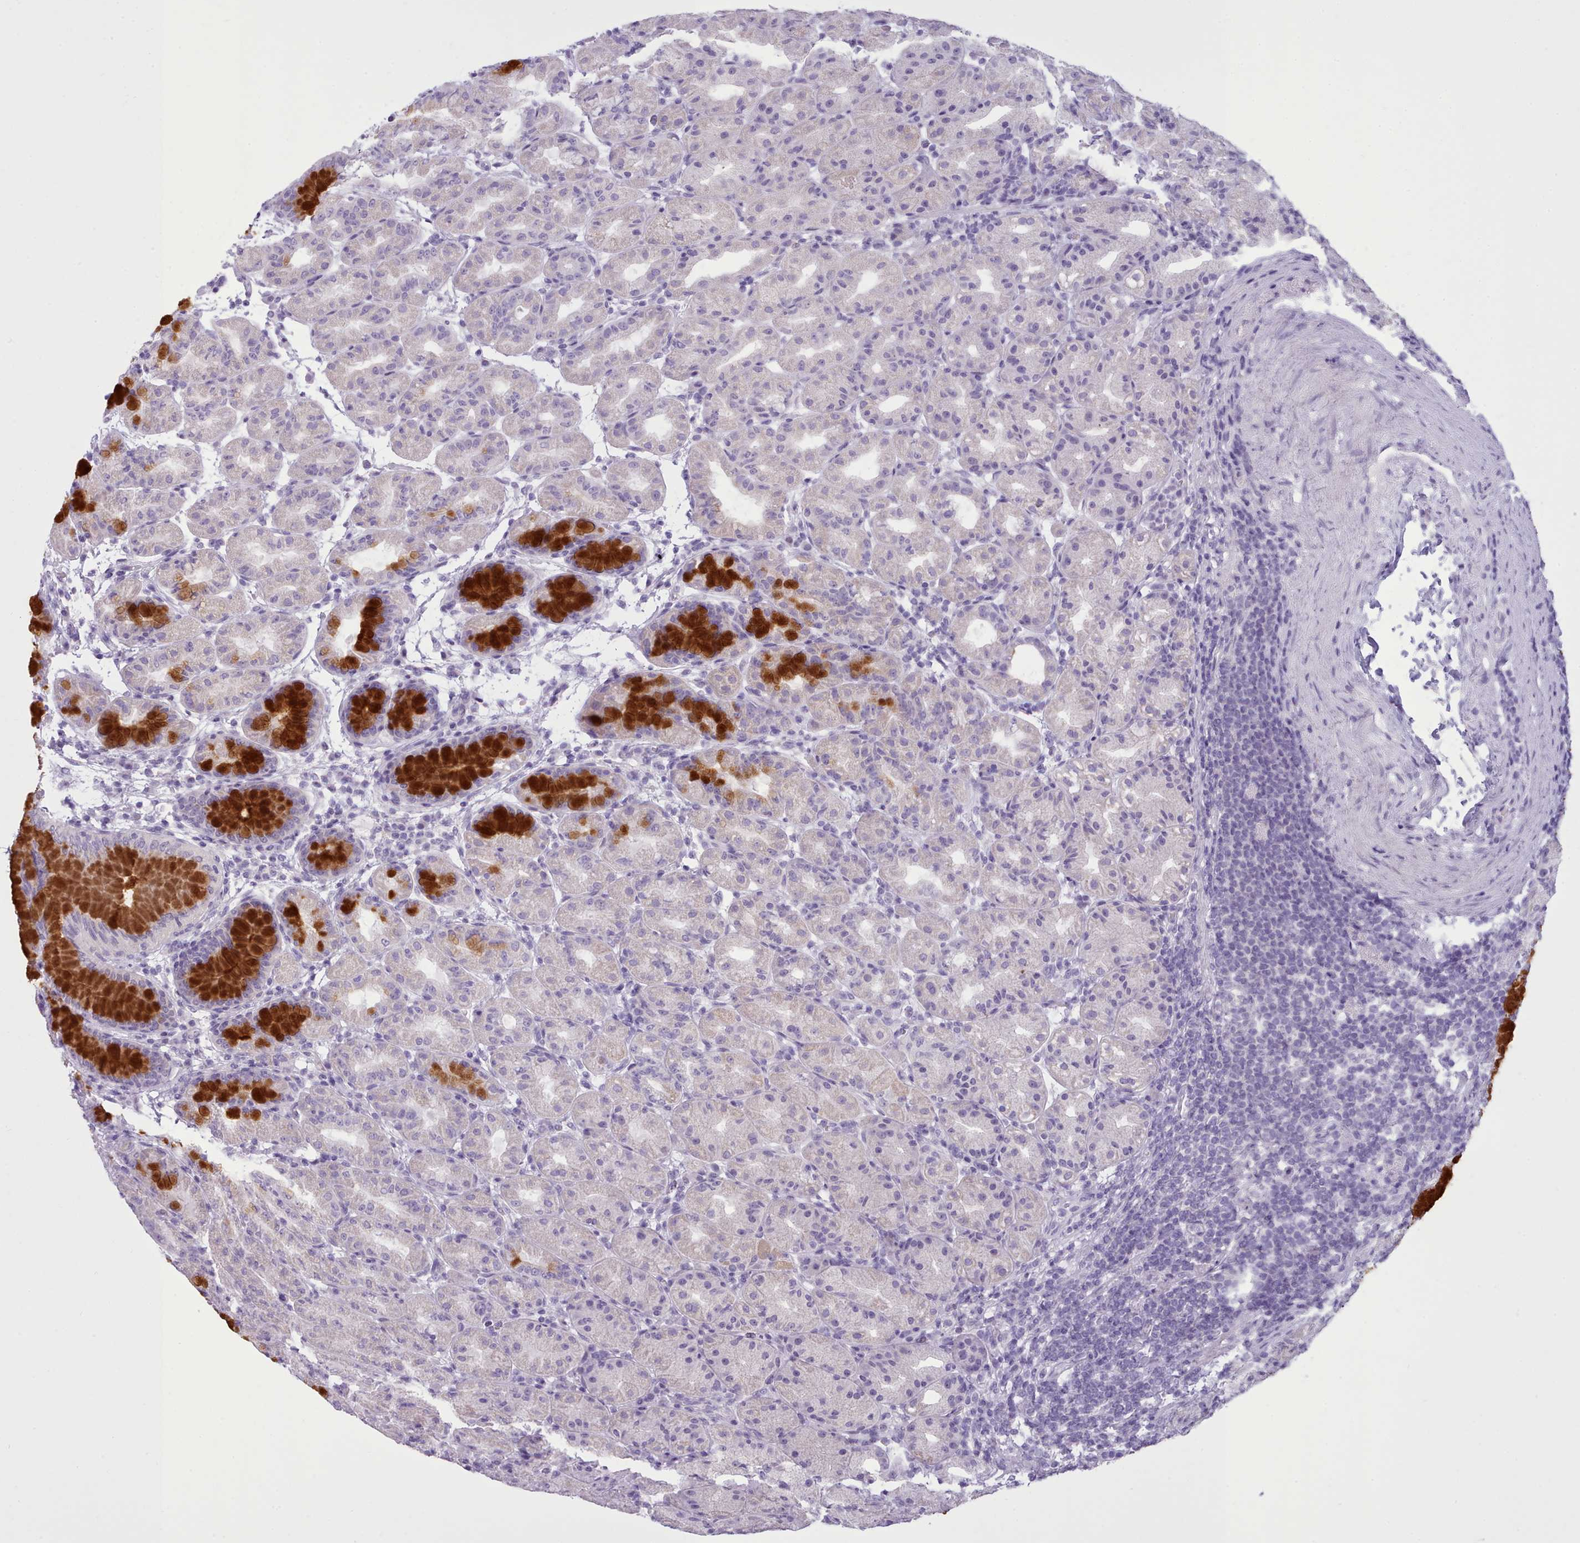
{"staining": {"intensity": "strong", "quantity": "<25%", "location": "cytoplasmic/membranous"}, "tissue": "stomach", "cell_type": "Glandular cells", "image_type": "normal", "snomed": [{"axis": "morphology", "description": "Normal tissue, NOS"}, {"axis": "topography", "description": "Stomach"}], "caption": "Glandular cells display strong cytoplasmic/membranous positivity in approximately <25% of cells in benign stomach. Using DAB (3,3'-diaminobenzidine) (brown) and hematoxylin (blue) stains, captured at high magnification using brightfield microscopy.", "gene": "FBXO48", "patient": {"sex": "female", "age": 79}}